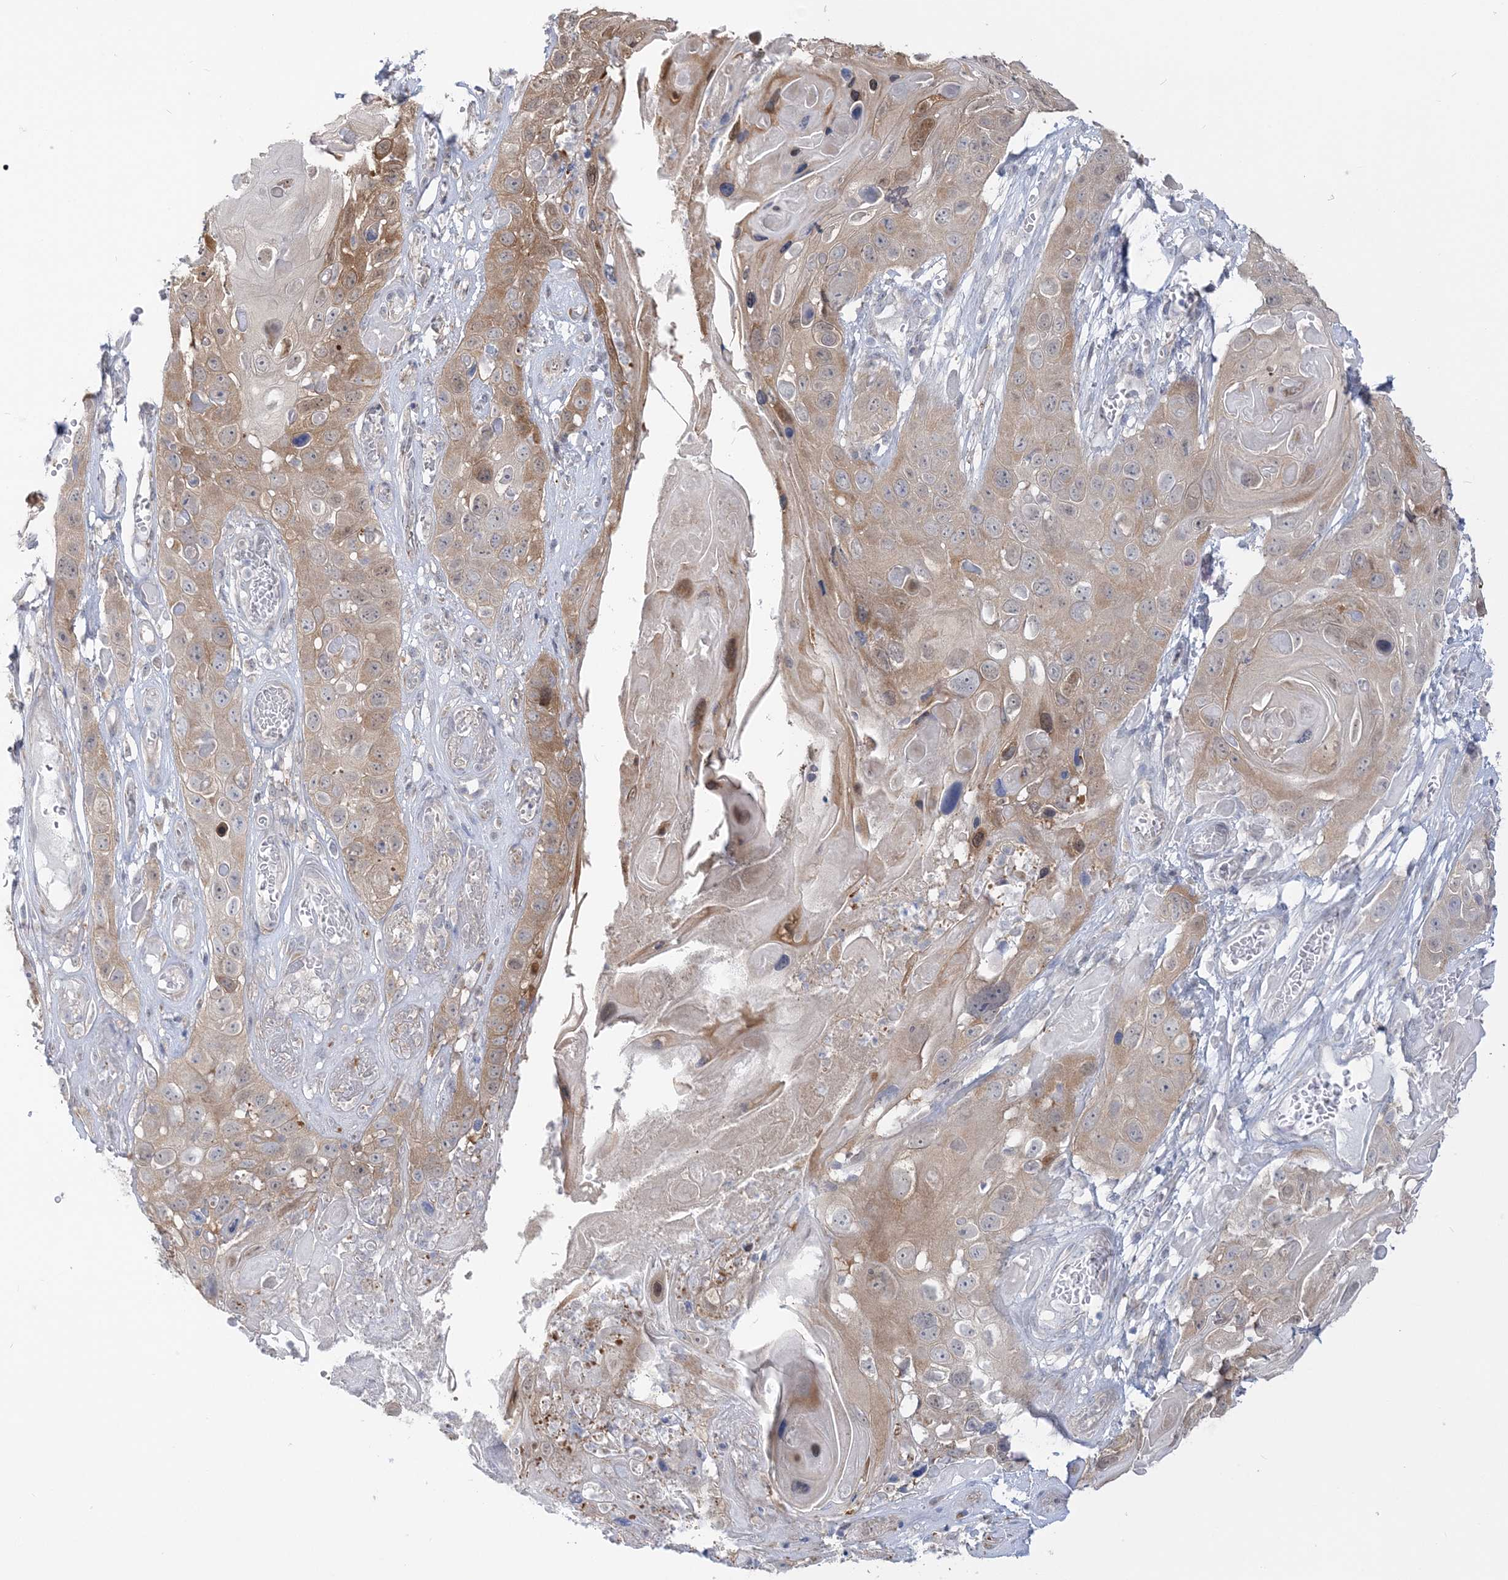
{"staining": {"intensity": "moderate", "quantity": "<25%", "location": "cytoplasmic/membranous"}, "tissue": "skin cancer", "cell_type": "Tumor cells", "image_type": "cancer", "snomed": [{"axis": "morphology", "description": "Squamous cell carcinoma, NOS"}, {"axis": "topography", "description": "Skin"}], "caption": "A high-resolution image shows immunohistochemistry staining of skin squamous cell carcinoma, which exhibits moderate cytoplasmic/membranous positivity in approximately <25% of tumor cells.", "gene": "THADA", "patient": {"sex": "male", "age": 55}}